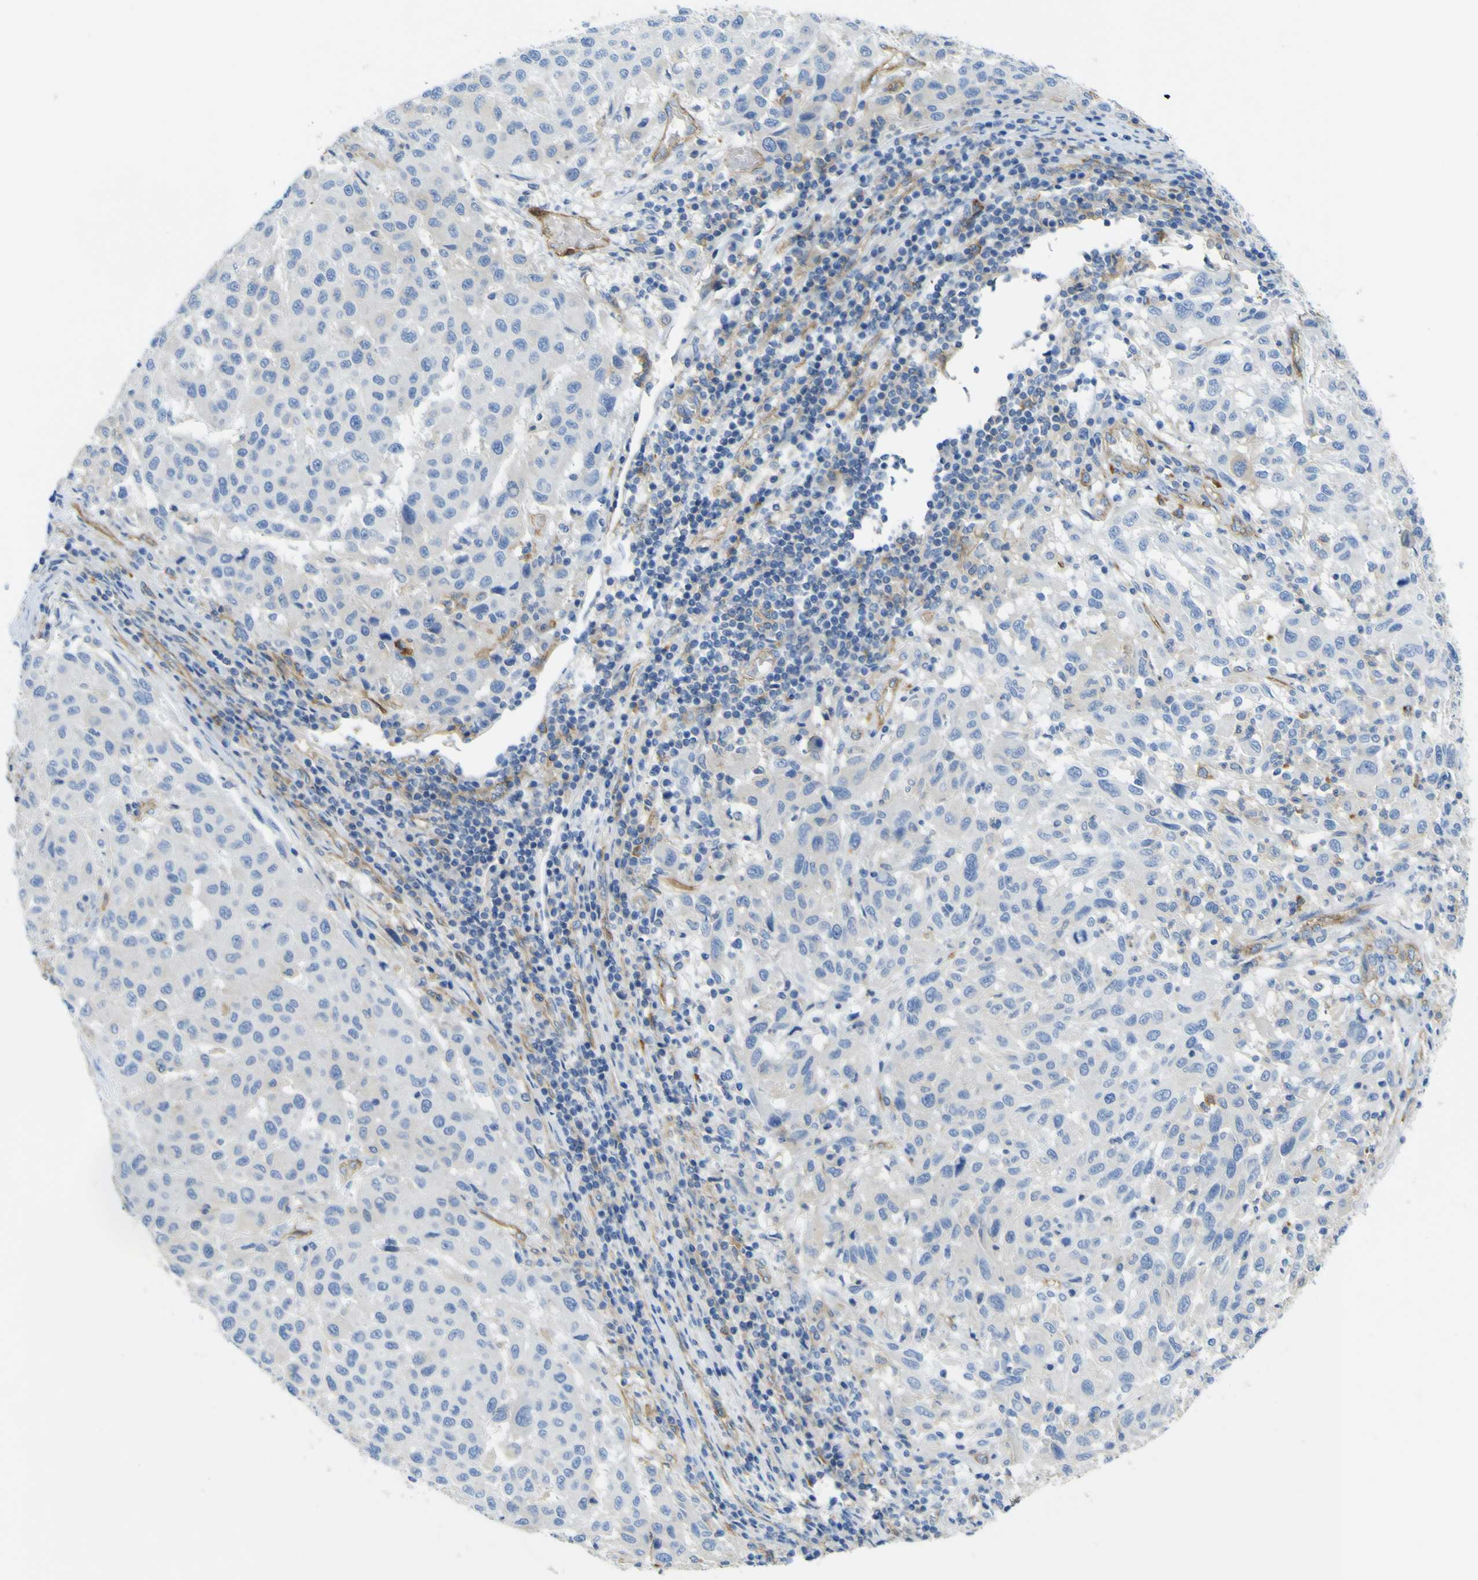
{"staining": {"intensity": "negative", "quantity": "none", "location": "none"}, "tissue": "melanoma", "cell_type": "Tumor cells", "image_type": "cancer", "snomed": [{"axis": "morphology", "description": "Malignant melanoma, Metastatic site"}, {"axis": "topography", "description": "Lymph node"}], "caption": "The image demonstrates no staining of tumor cells in melanoma.", "gene": "CD93", "patient": {"sex": "male", "age": 61}}